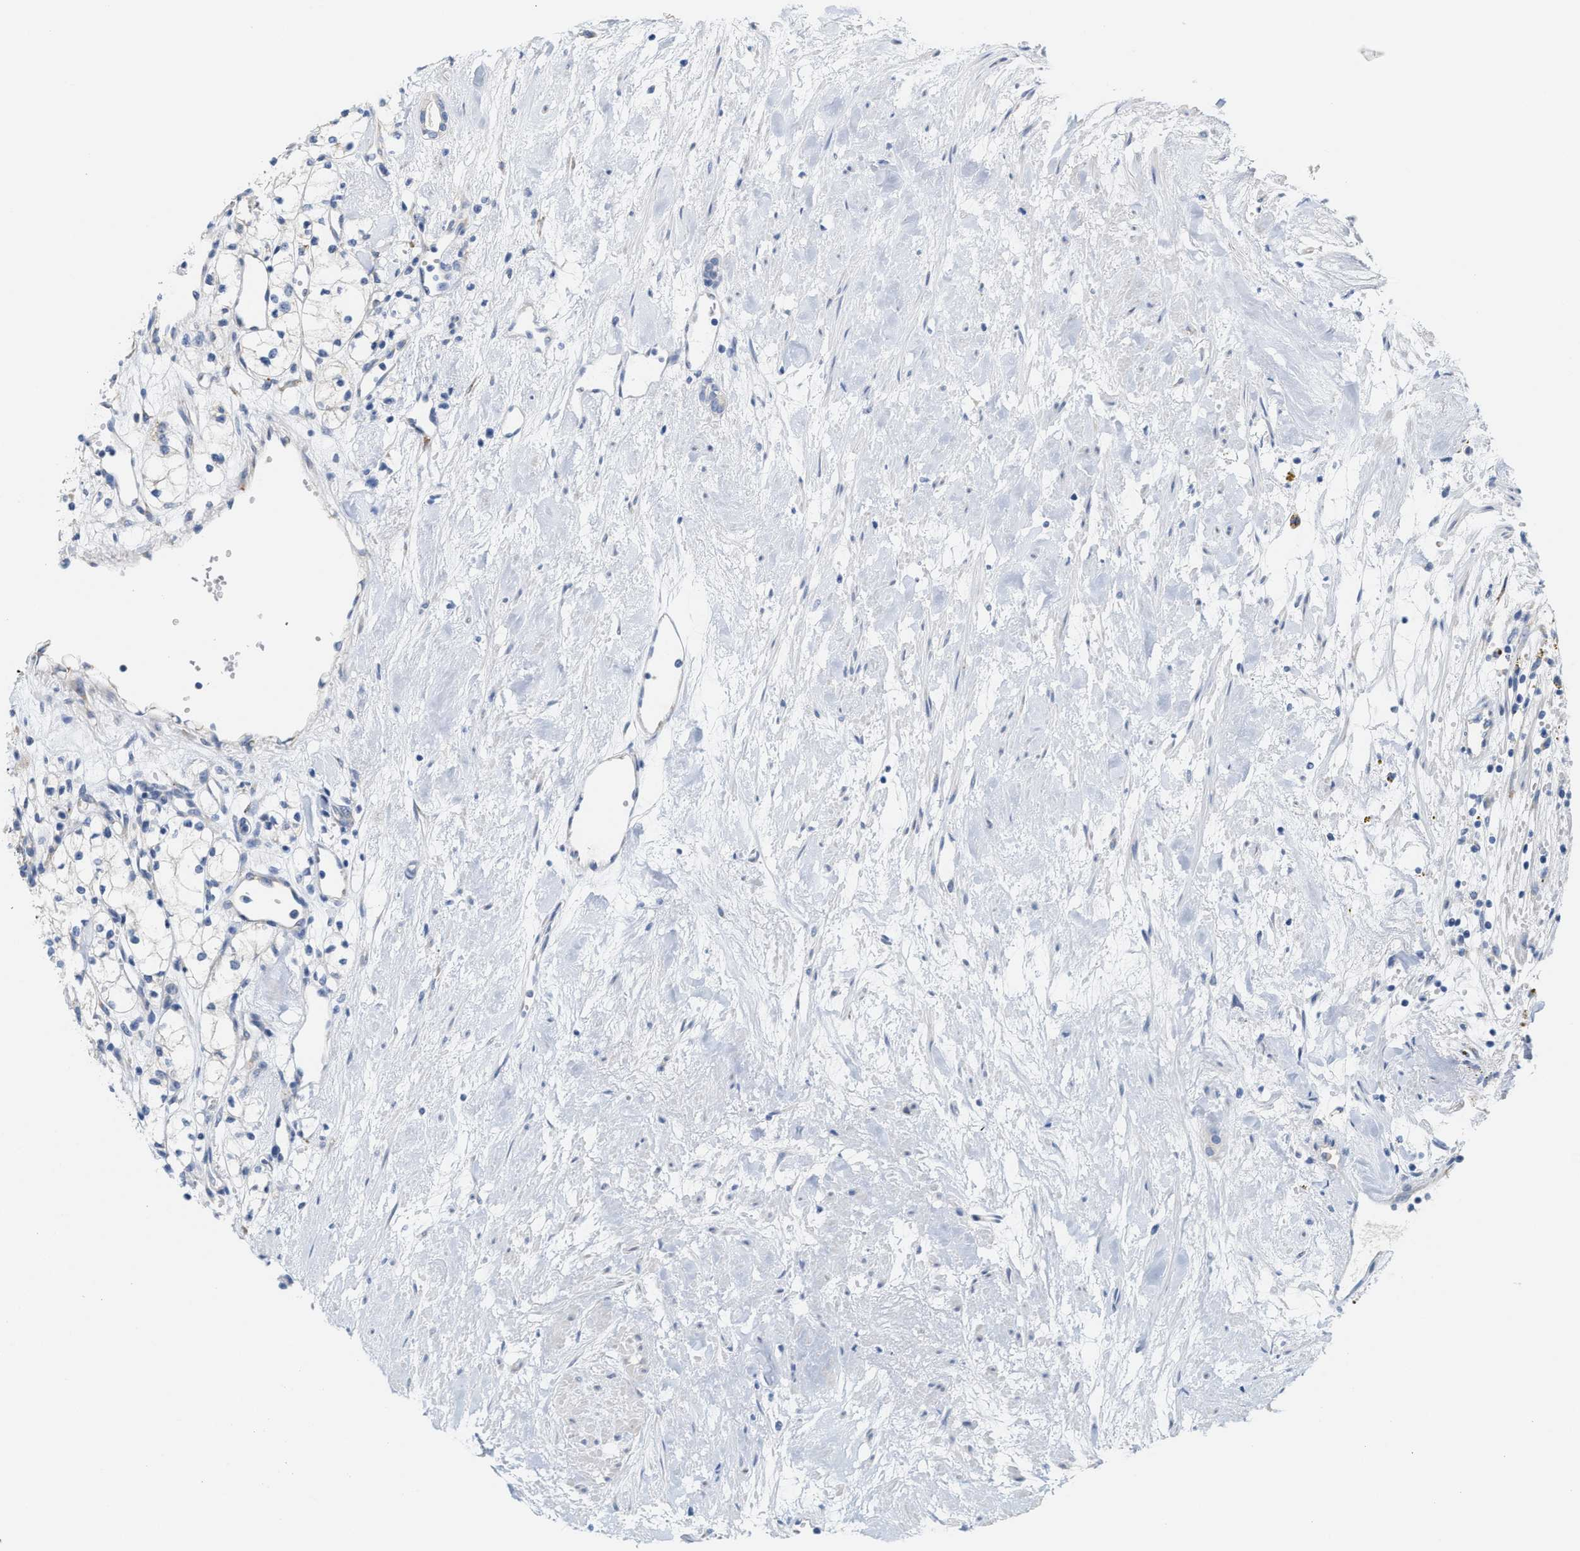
{"staining": {"intensity": "negative", "quantity": "none", "location": "none"}, "tissue": "renal cancer", "cell_type": "Tumor cells", "image_type": "cancer", "snomed": [{"axis": "morphology", "description": "Adenocarcinoma, NOS"}, {"axis": "topography", "description": "Kidney"}], "caption": "Tumor cells show no significant expression in adenocarcinoma (renal).", "gene": "RYR2", "patient": {"sex": "male", "age": 59}}